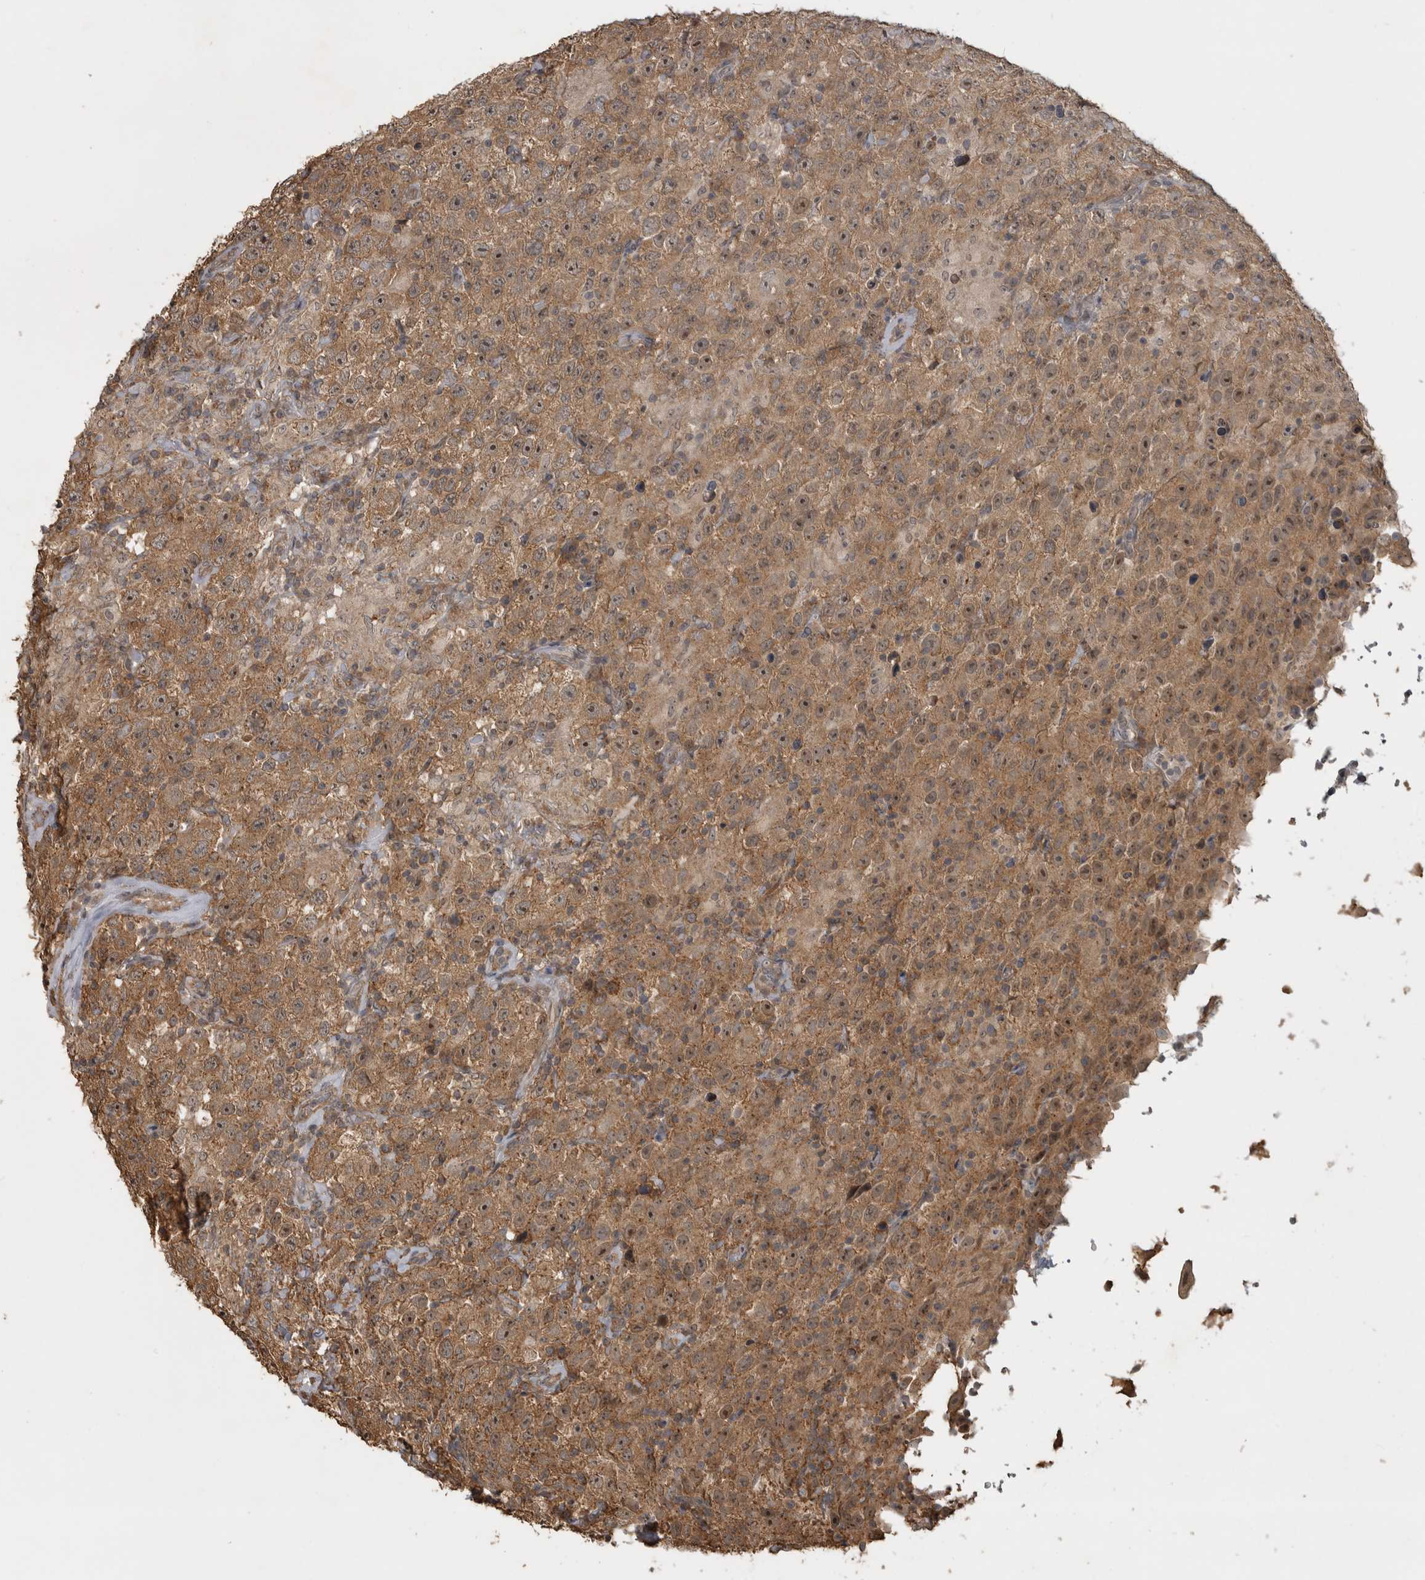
{"staining": {"intensity": "moderate", "quantity": ">75%", "location": "cytoplasmic/membranous,nuclear"}, "tissue": "testis cancer", "cell_type": "Tumor cells", "image_type": "cancer", "snomed": [{"axis": "morphology", "description": "Seminoma, NOS"}, {"axis": "topography", "description": "Testis"}], "caption": "Immunohistochemistry of testis cancer shows medium levels of moderate cytoplasmic/membranous and nuclear staining in approximately >75% of tumor cells.", "gene": "LLGL1", "patient": {"sex": "male", "age": 41}}